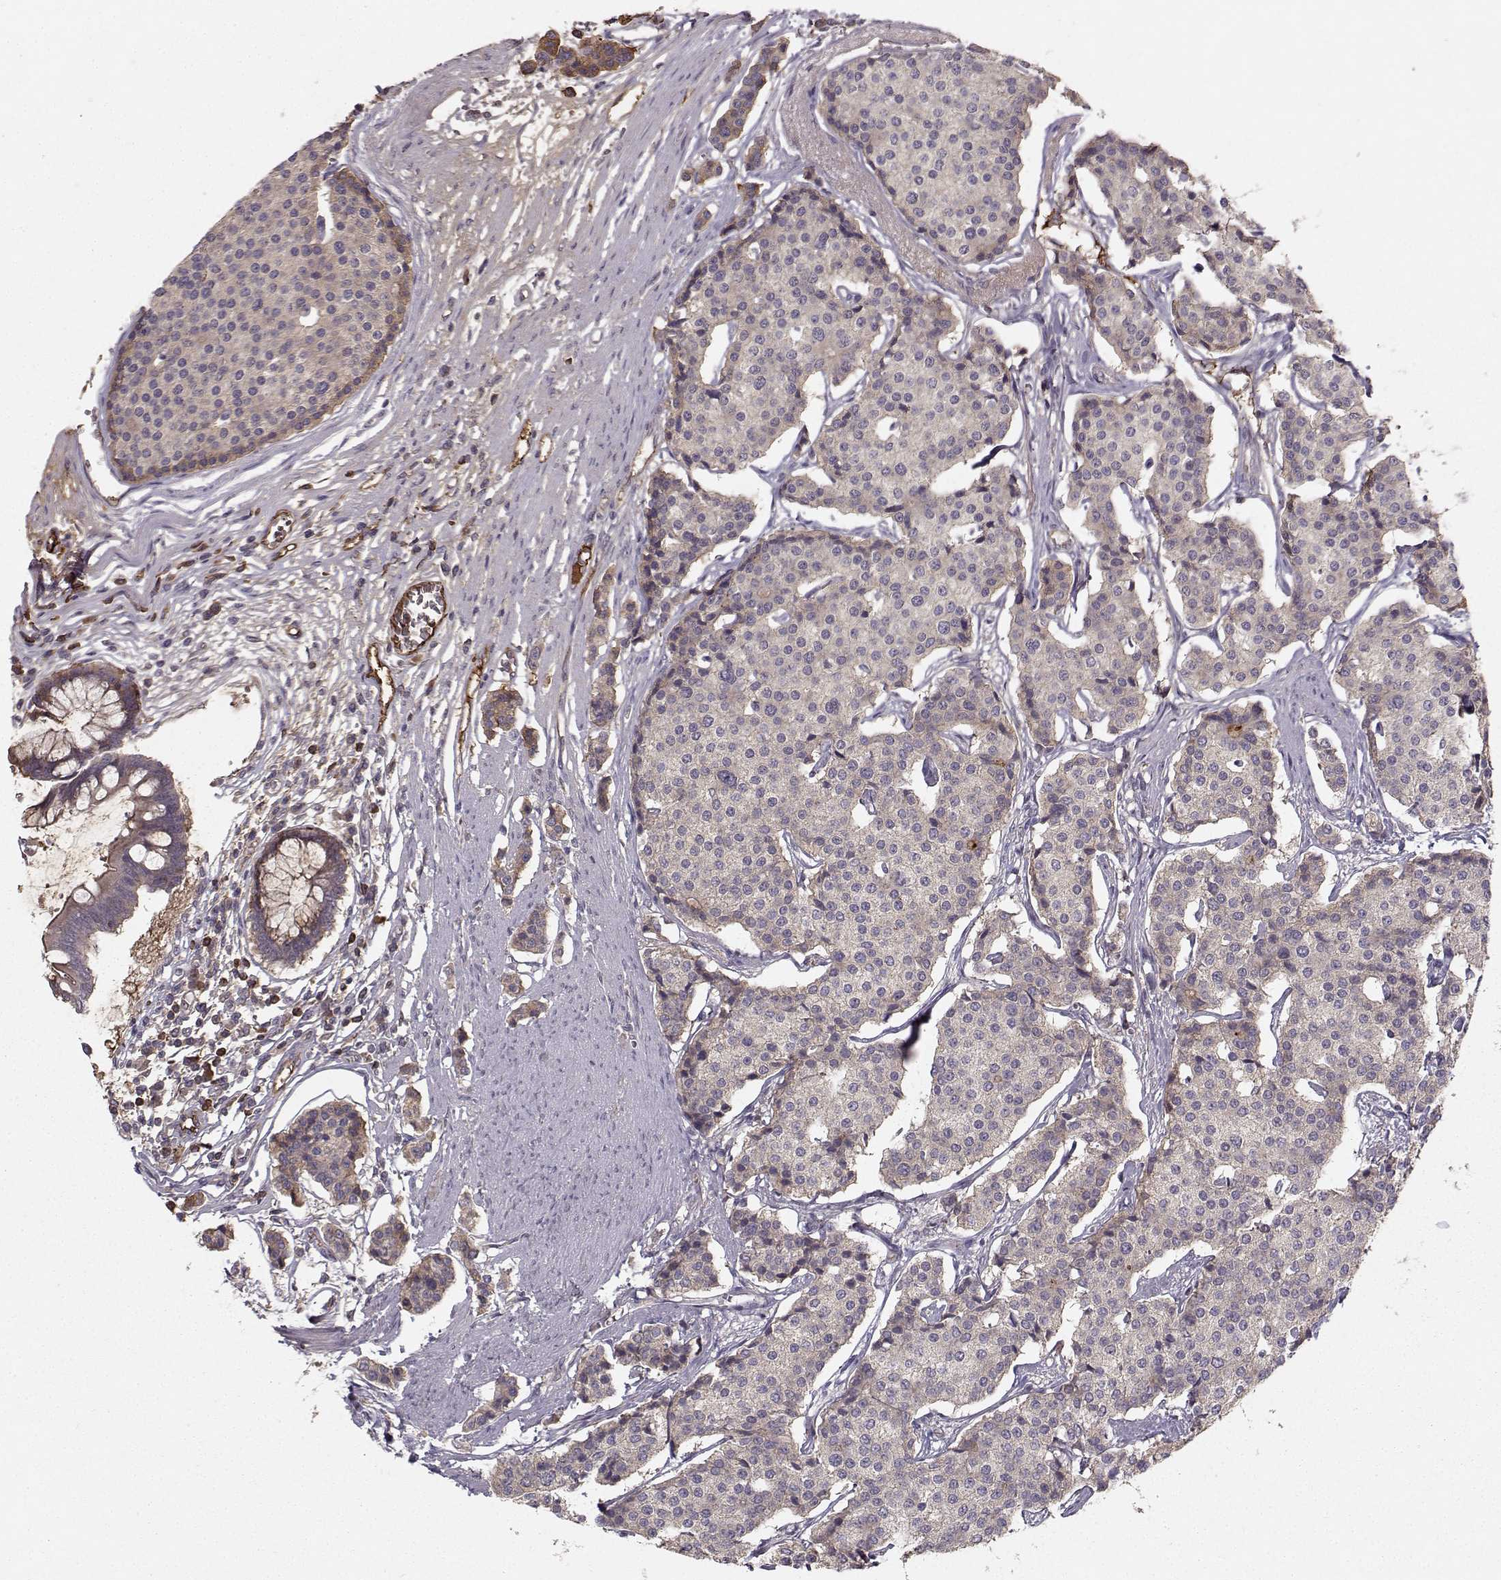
{"staining": {"intensity": "negative", "quantity": "none", "location": "none"}, "tissue": "carcinoid", "cell_type": "Tumor cells", "image_type": "cancer", "snomed": [{"axis": "morphology", "description": "Carcinoid, malignant, NOS"}, {"axis": "topography", "description": "Small intestine"}], "caption": "Immunohistochemical staining of human malignant carcinoid reveals no significant staining in tumor cells.", "gene": "WNT6", "patient": {"sex": "female", "age": 65}}